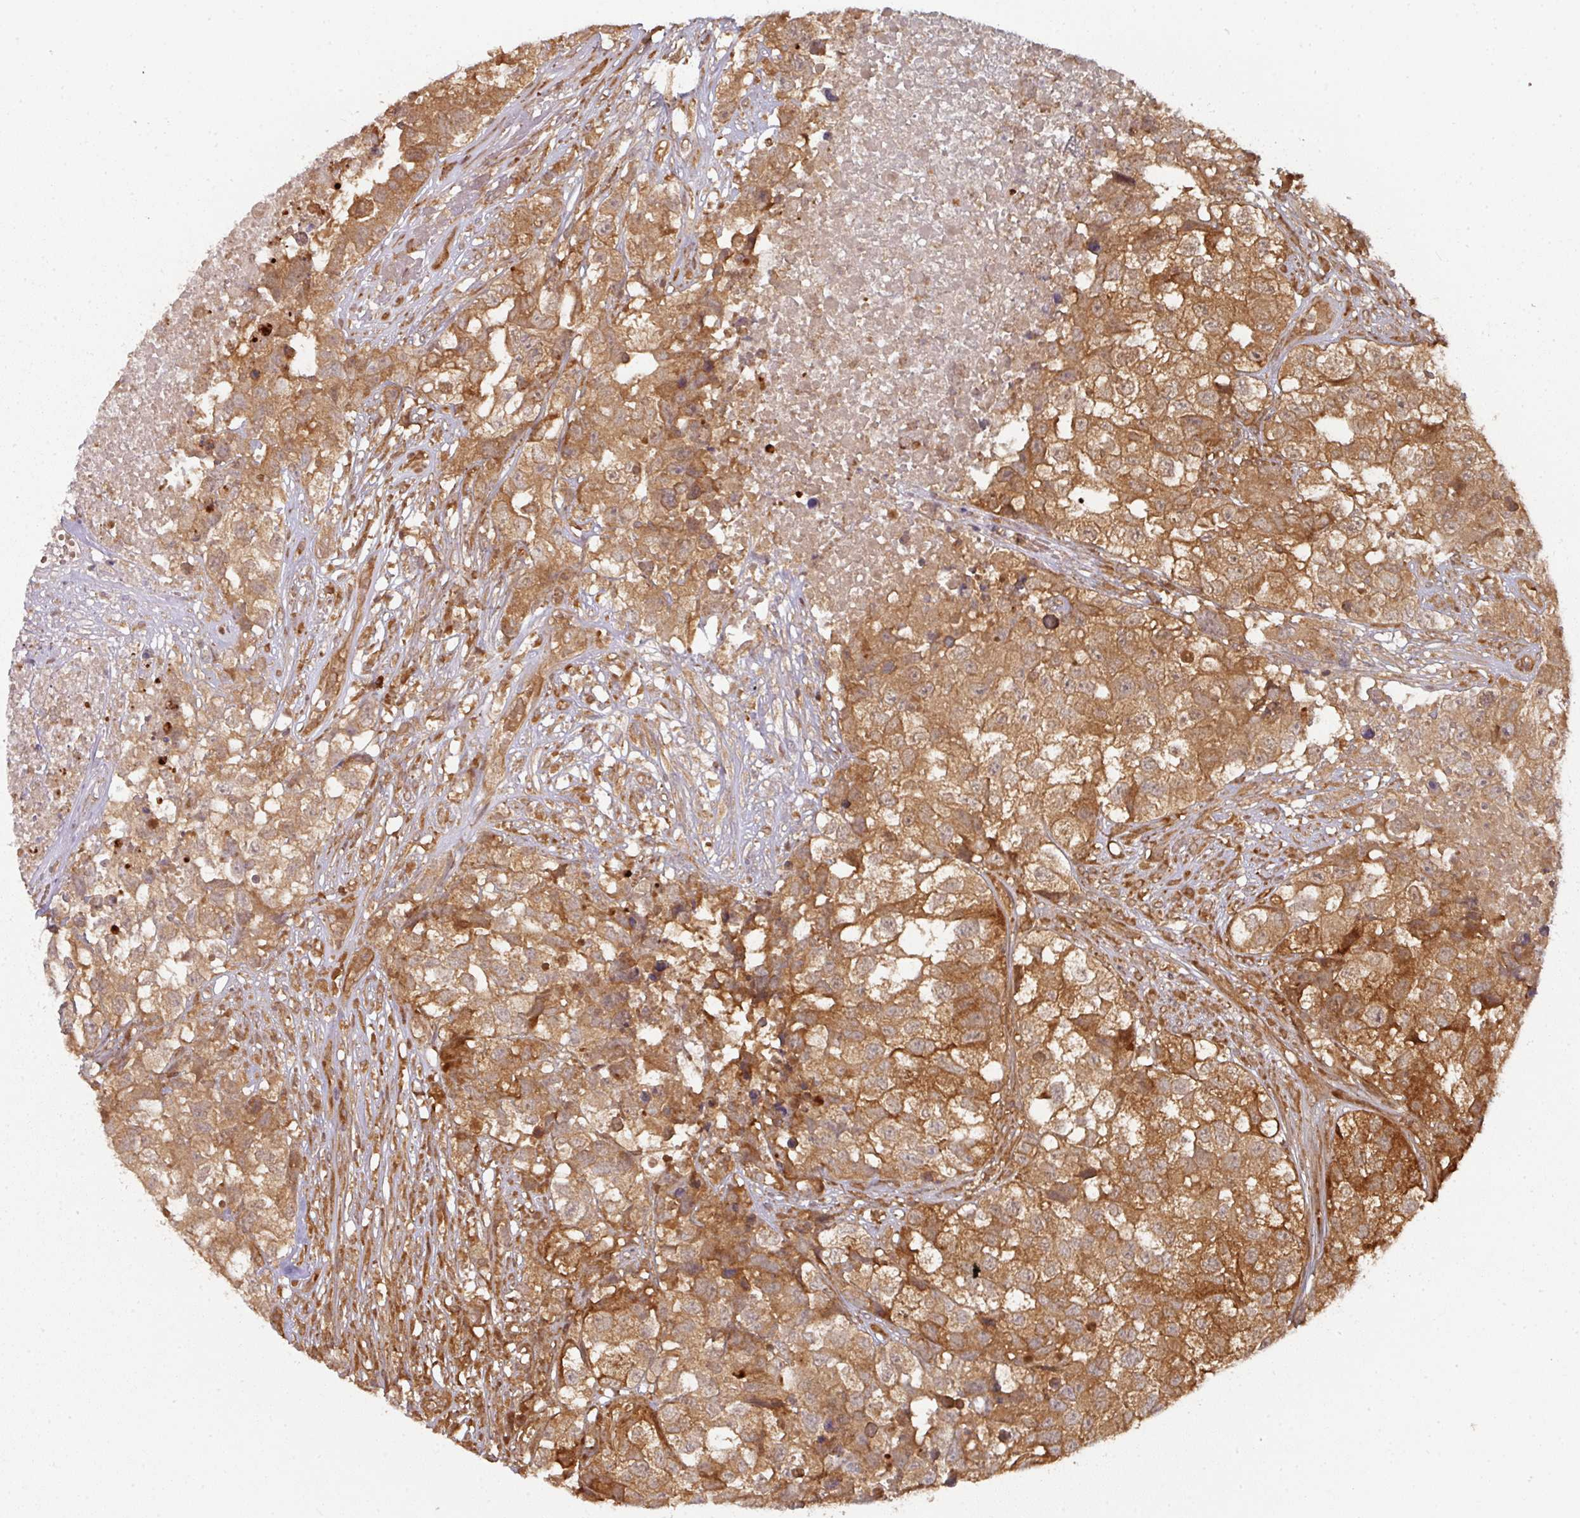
{"staining": {"intensity": "moderate", "quantity": ">75%", "location": "cytoplasmic/membranous"}, "tissue": "testis cancer", "cell_type": "Tumor cells", "image_type": "cancer", "snomed": [{"axis": "morphology", "description": "Carcinoma, Embryonal, NOS"}, {"axis": "topography", "description": "Testis"}], "caption": "Immunohistochemistry (IHC) image of neoplastic tissue: testis cancer (embryonal carcinoma) stained using immunohistochemistry shows medium levels of moderate protein expression localized specifically in the cytoplasmic/membranous of tumor cells, appearing as a cytoplasmic/membranous brown color.", "gene": "EIF4EBP2", "patient": {"sex": "male", "age": 83}}